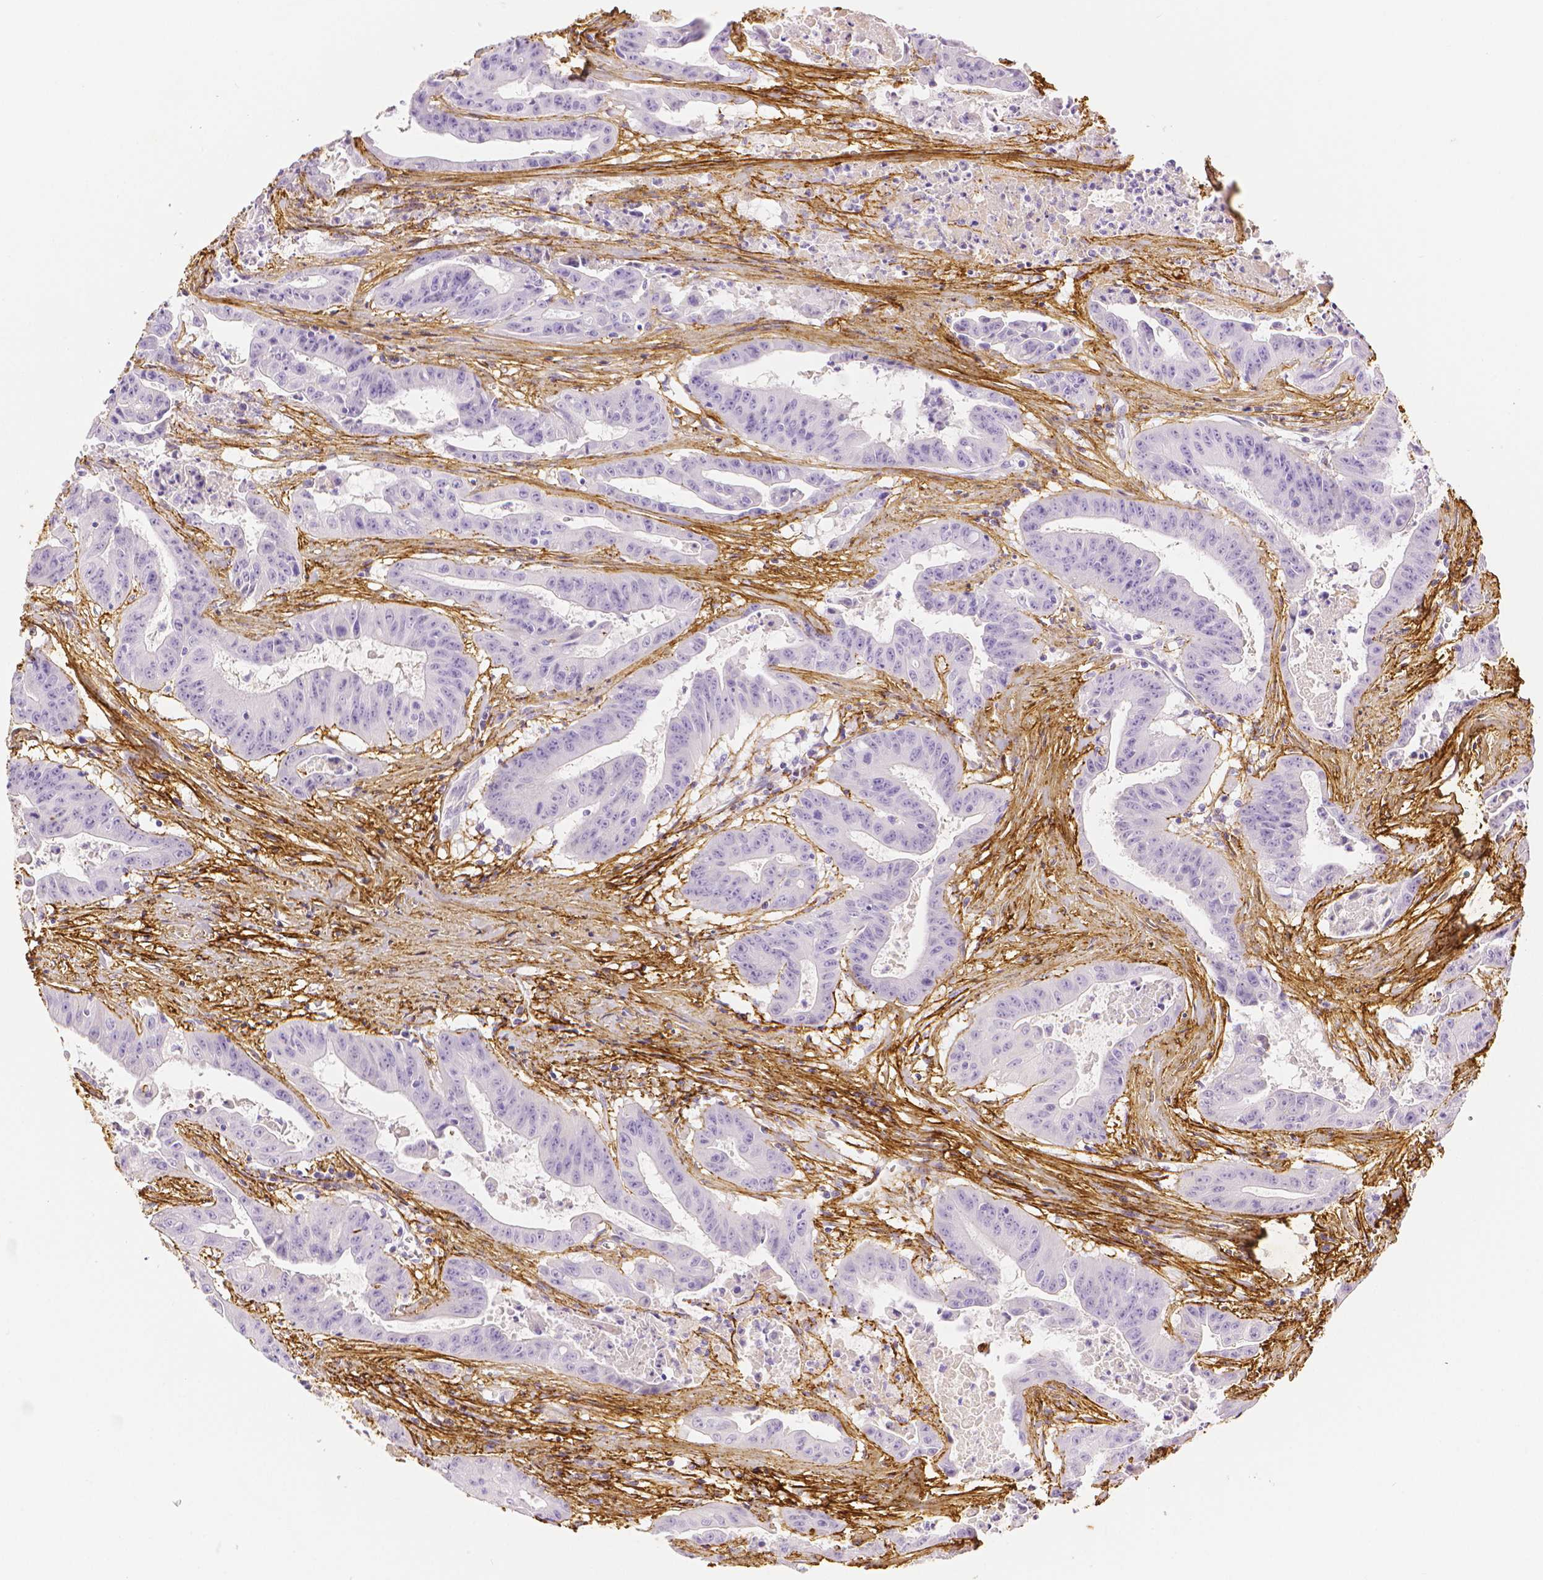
{"staining": {"intensity": "negative", "quantity": "none", "location": "none"}, "tissue": "colorectal cancer", "cell_type": "Tumor cells", "image_type": "cancer", "snomed": [{"axis": "morphology", "description": "Adenocarcinoma, NOS"}, {"axis": "topography", "description": "Colon"}], "caption": "Immunohistochemistry photomicrograph of neoplastic tissue: colorectal adenocarcinoma stained with DAB (3,3'-diaminobenzidine) reveals no significant protein expression in tumor cells.", "gene": "FBN1", "patient": {"sex": "male", "age": 33}}